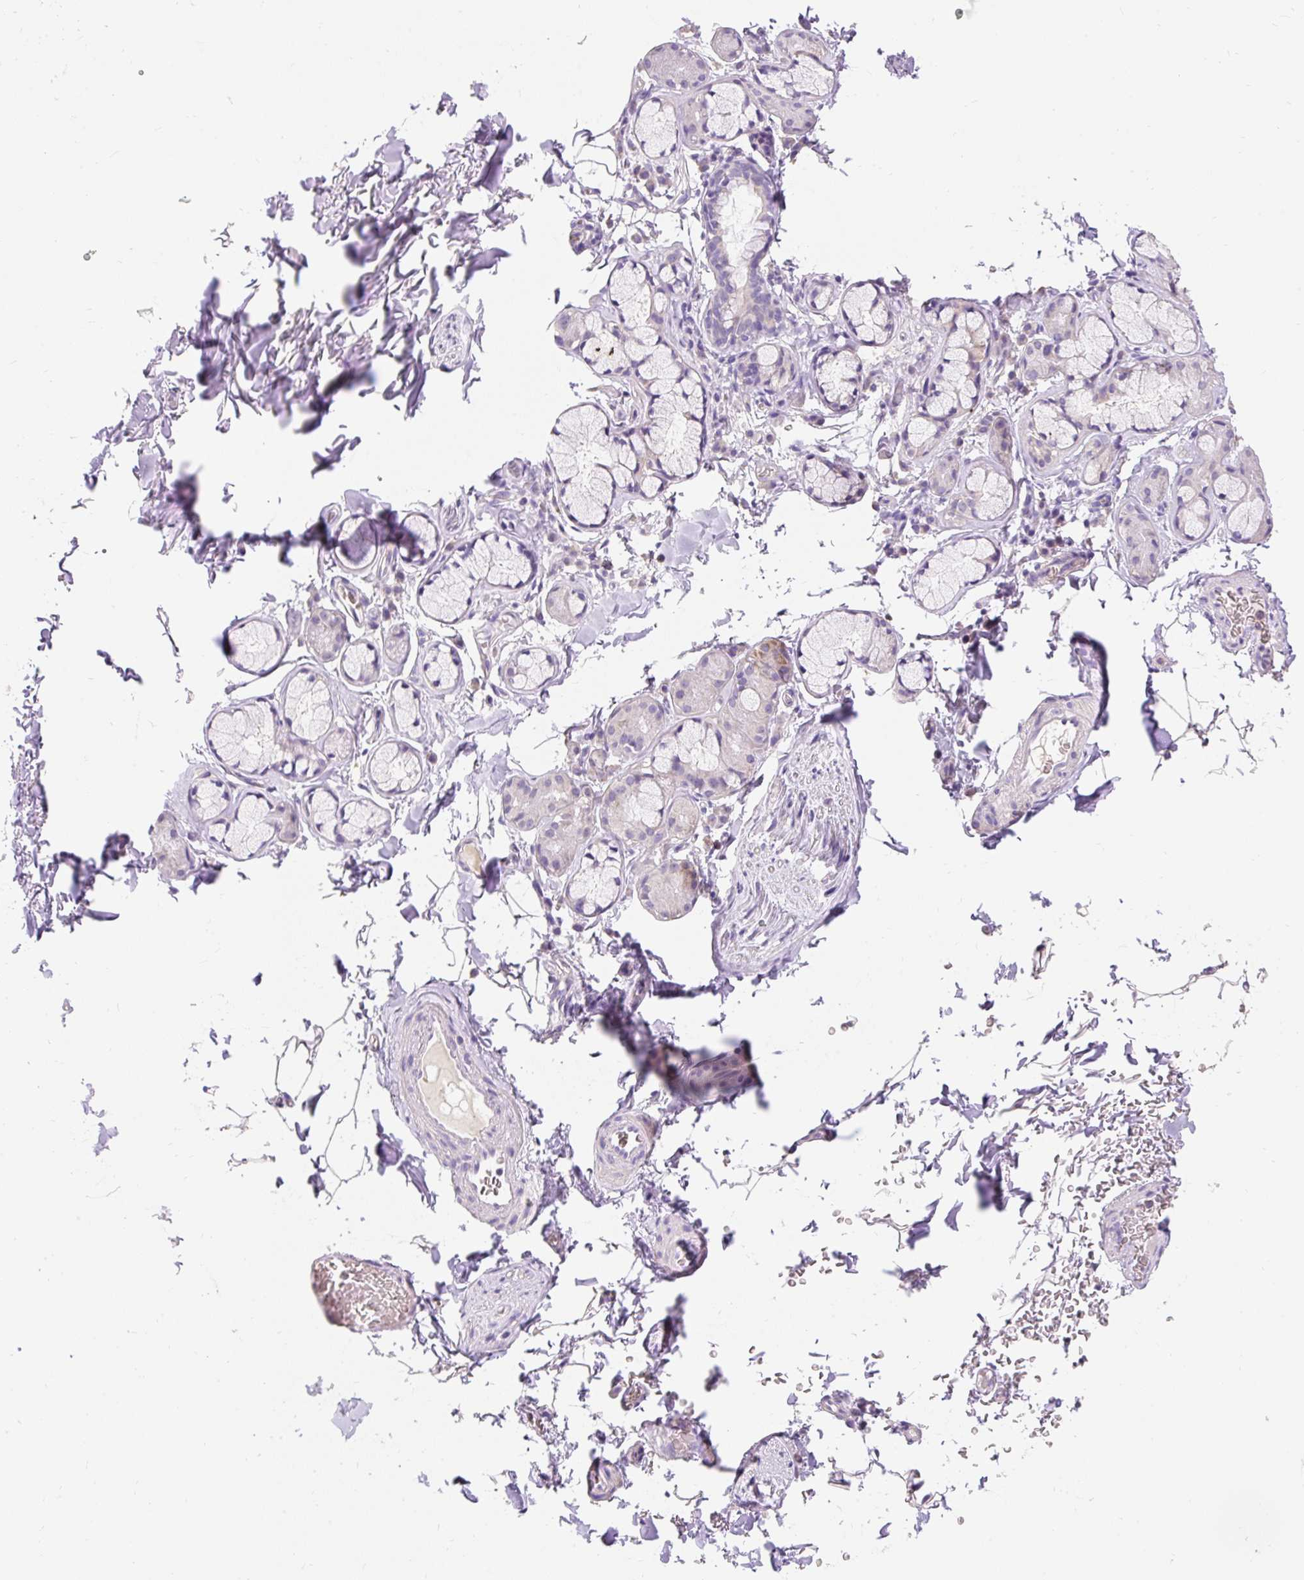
{"staining": {"intensity": "negative", "quantity": "none", "location": "none"}, "tissue": "adipose tissue", "cell_type": "Adipocytes", "image_type": "normal", "snomed": [{"axis": "morphology", "description": "Normal tissue, NOS"}, {"axis": "topography", "description": "Cartilage tissue"}, {"axis": "topography", "description": "Bronchus"}, {"axis": "topography", "description": "Peripheral nerve tissue"}], "caption": "Human adipose tissue stained for a protein using IHC displays no expression in adipocytes.", "gene": "PMAIP1", "patient": {"sex": "male", "age": 67}}